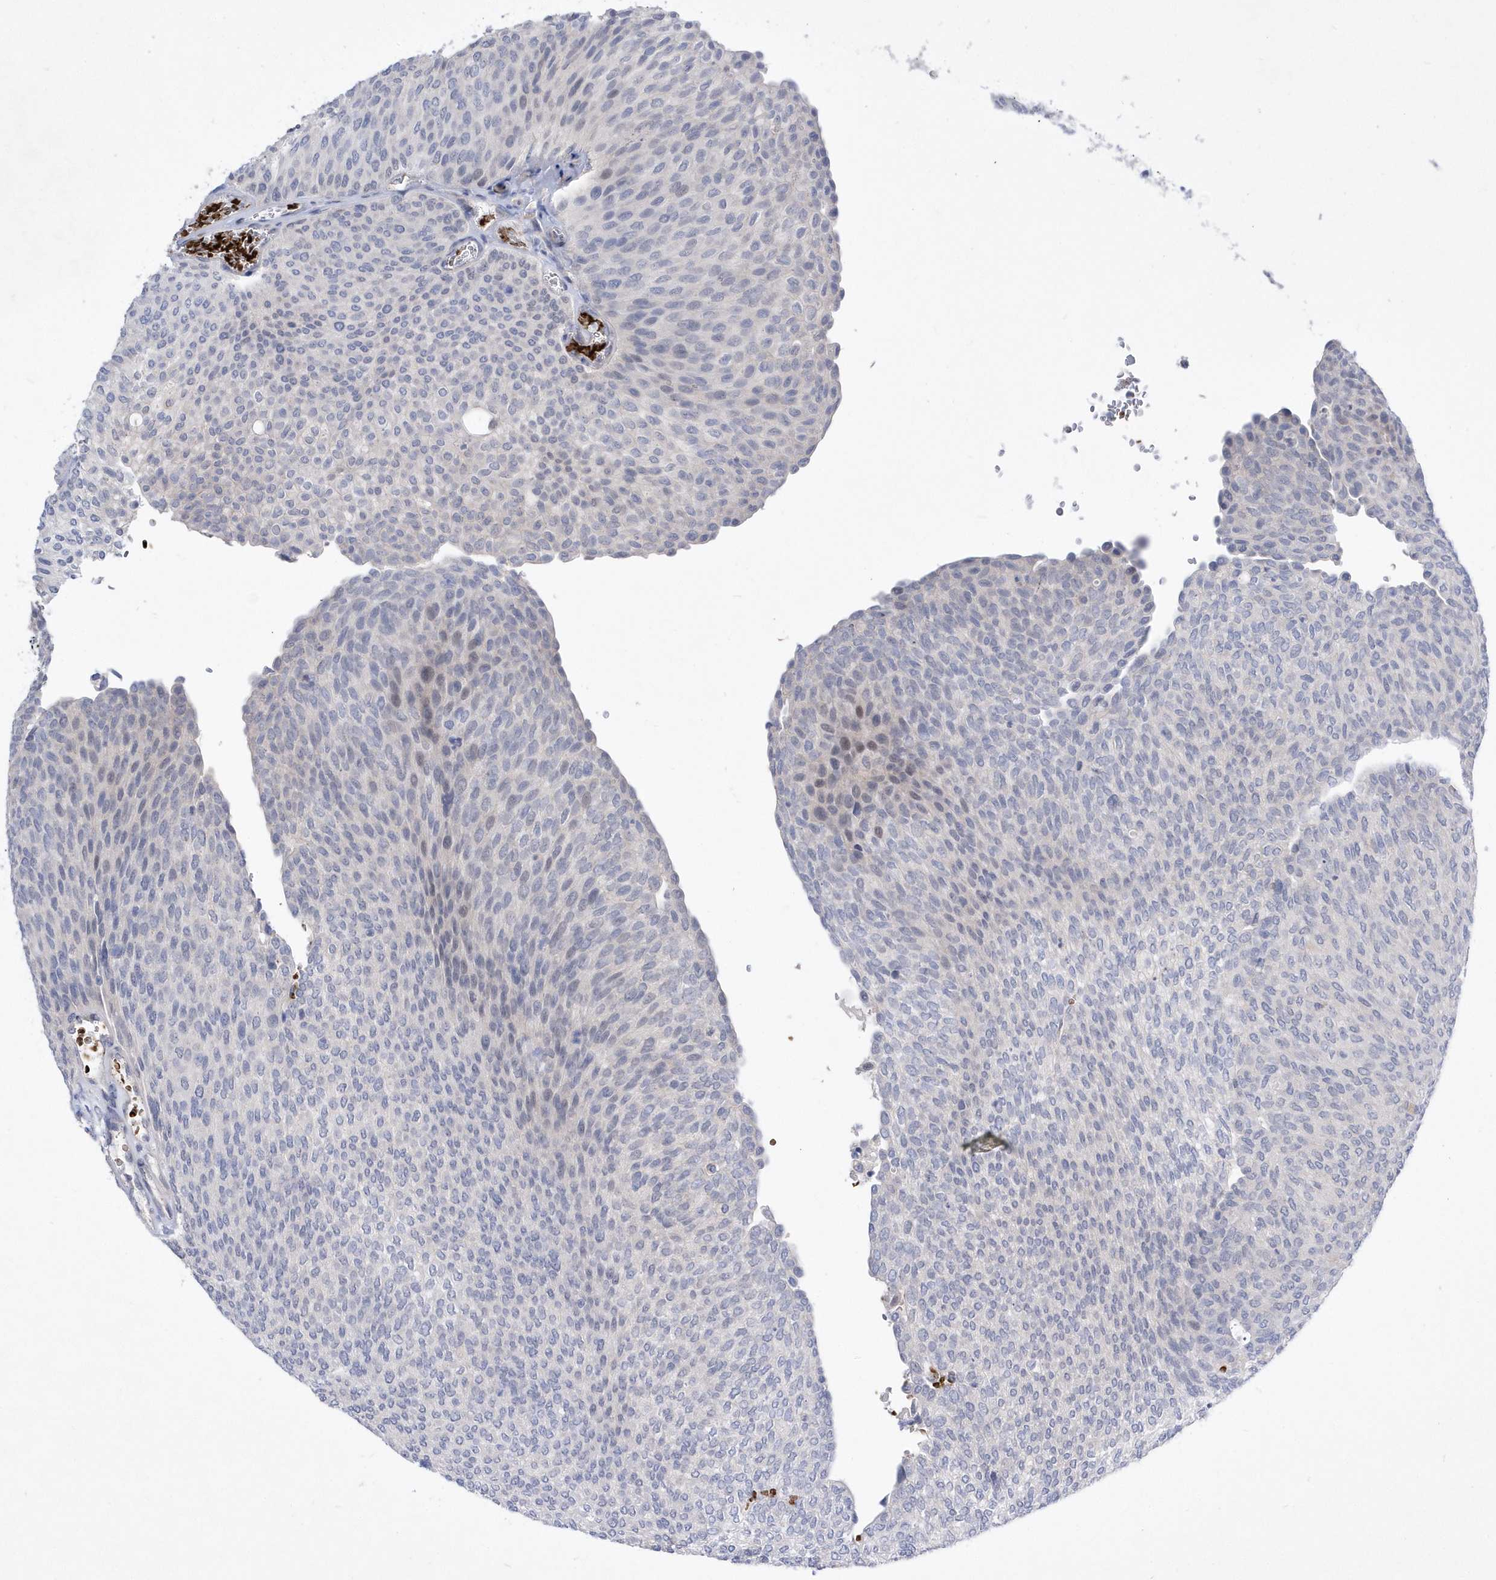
{"staining": {"intensity": "negative", "quantity": "none", "location": "none"}, "tissue": "urothelial cancer", "cell_type": "Tumor cells", "image_type": "cancer", "snomed": [{"axis": "morphology", "description": "Urothelial carcinoma, Low grade"}, {"axis": "topography", "description": "Urinary bladder"}], "caption": "Tumor cells are negative for protein expression in human urothelial cancer.", "gene": "ZNF875", "patient": {"sex": "female", "age": 79}}